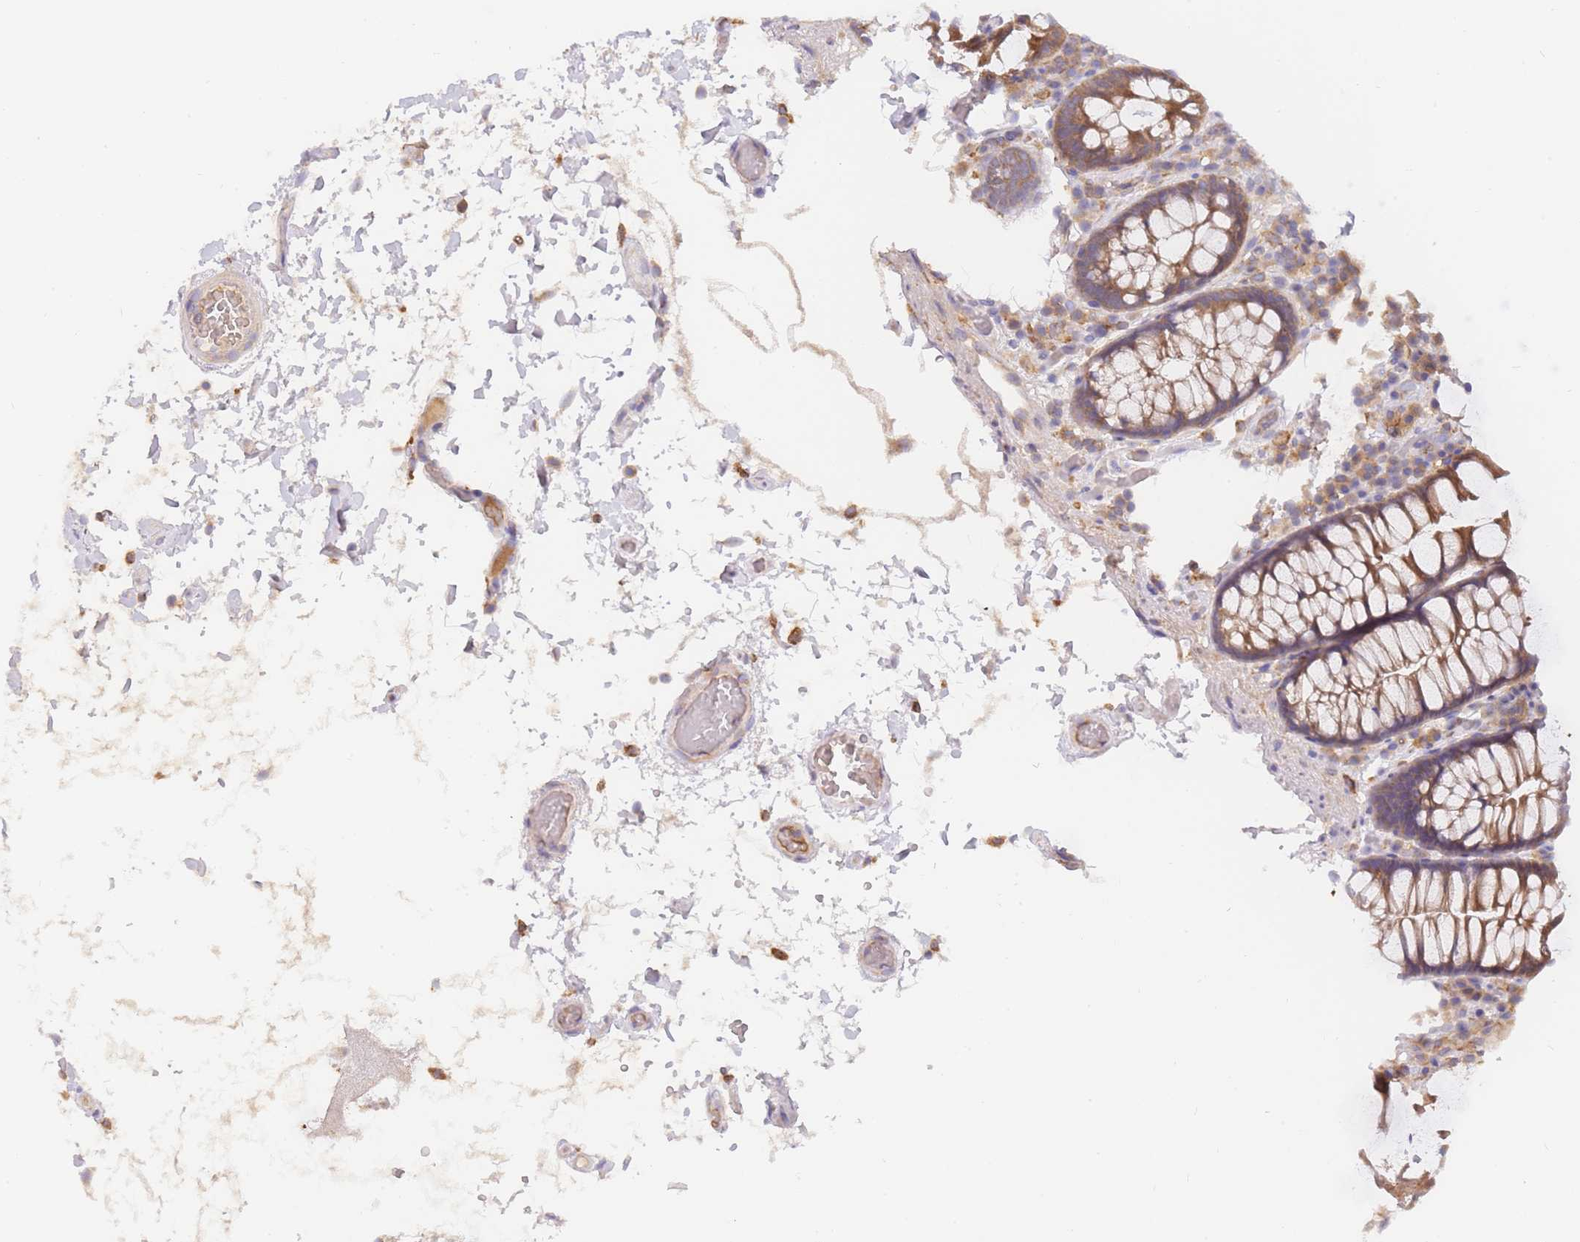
{"staining": {"intensity": "weak", "quantity": "25%-75%", "location": "cytoplasmic/membranous"}, "tissue": "colon", "cell_type": "Endothelial cells", "image_type": "normal", "snomed": [{"axis": "morphology", "description": "Normal tissue, NOS"}, {"axis": "topography", "description": "Colon"}], "caption": "Colon stained for a protein (brown) demonstrates weak cytoplasmic/membranous positive expression in about 25%-75% of endothelial cells.", "gene": "ZNF577", "patient": {"sex": "male", "age": 84}}